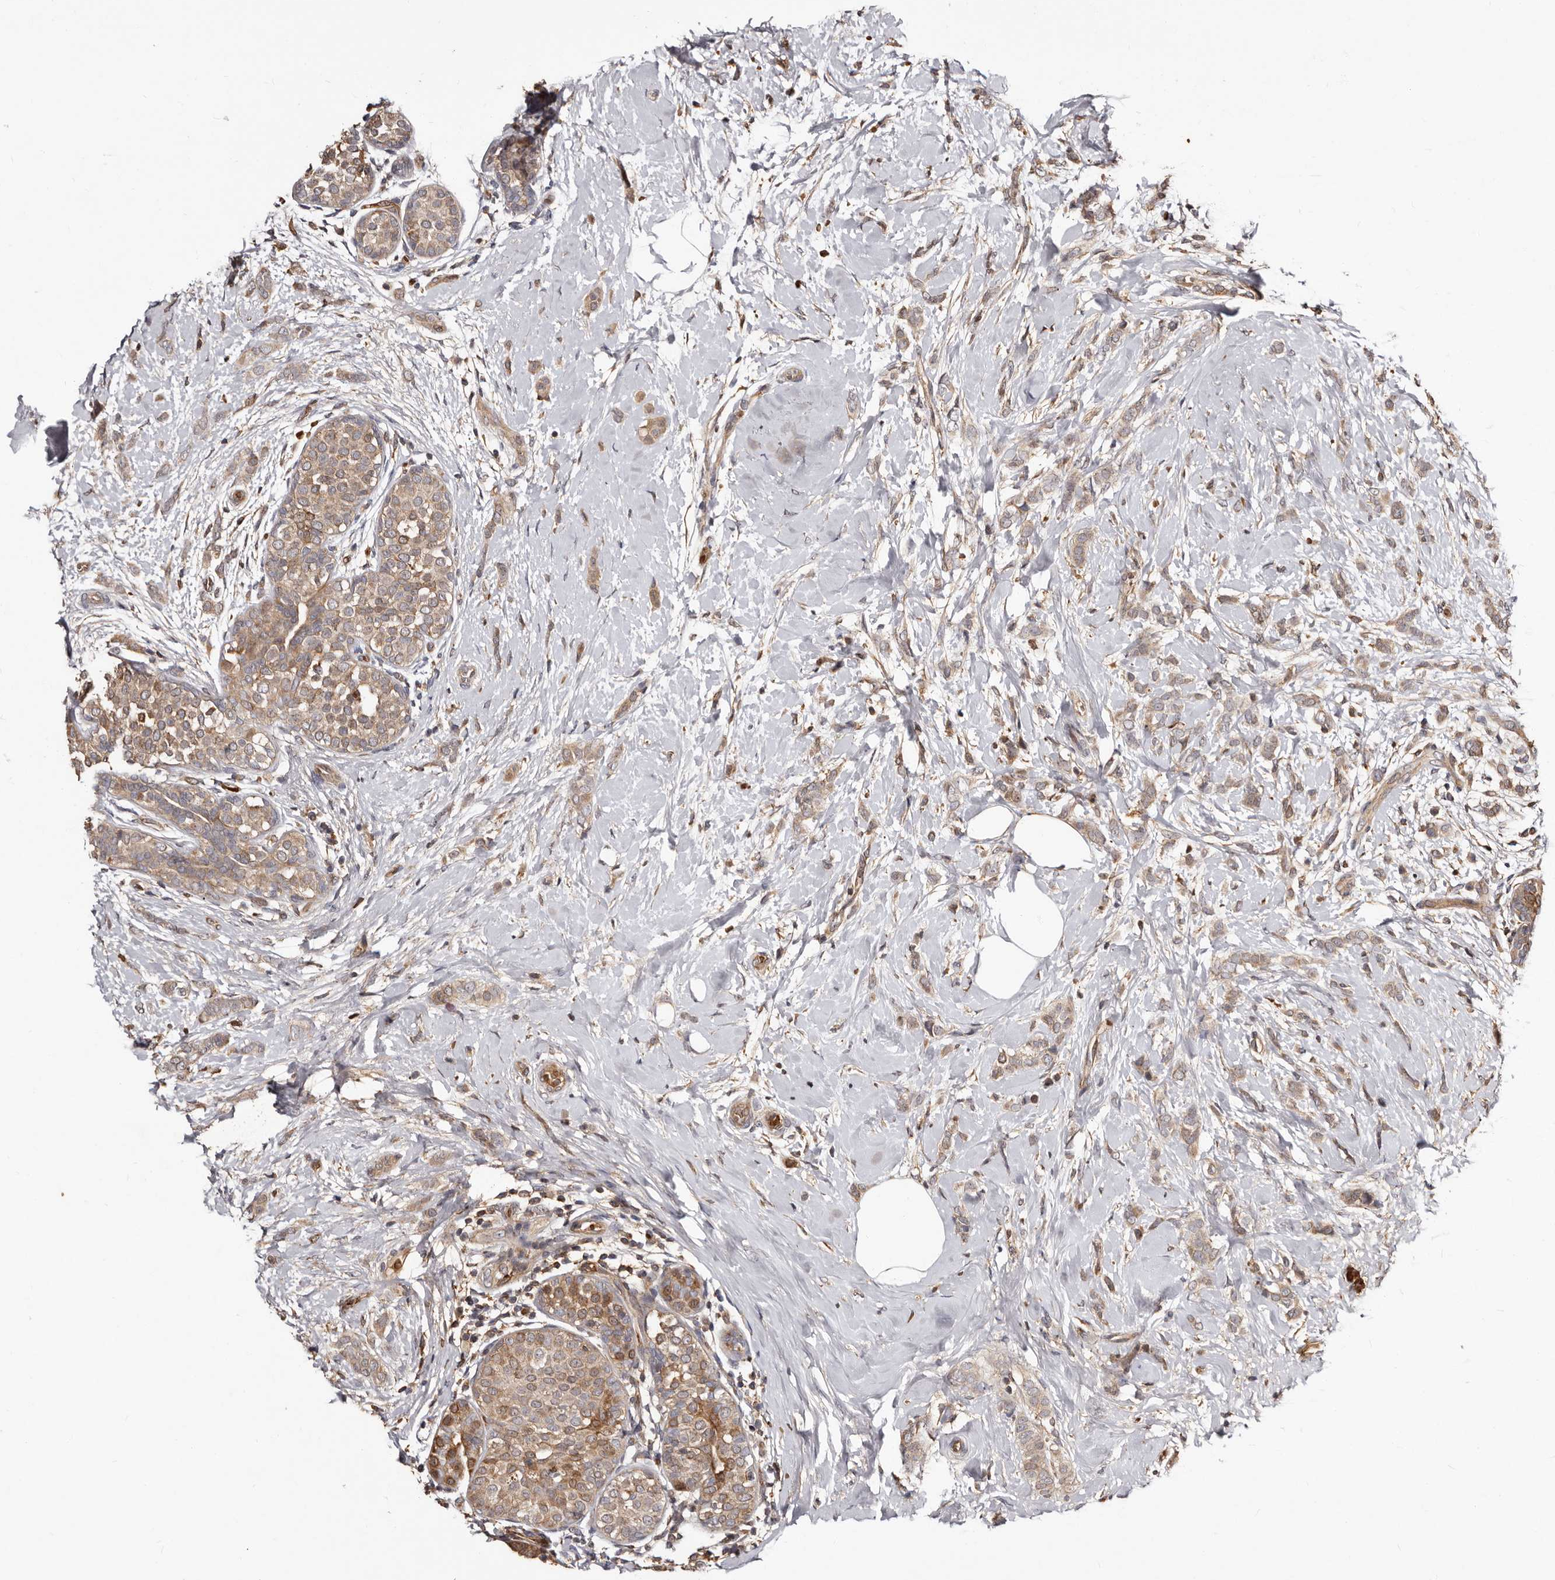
{"staining": {"intensity": "moderate", "quantity": ">75%", "location": "cytoplasmic/membranous"}, "tissue": "breast cancer", "cell_type": "Tumor cells", "image_type": "cancer", "snomed": [{"axis": "morphology", "description": "Lobular carcinoma, in situ"}, {"axis": "morphology", "description": "Lobular carcinoma"}, {"axis": "topography", "description": "Breast"}], "caption": "Lobular carcinoma (breast) stained for a protein (brown) displays moderate cytoplasmic/membranous positive positivity in about >75% of tumor cells.", "gene": "BAX", "patient": {"sex": "female", "age": 41}}